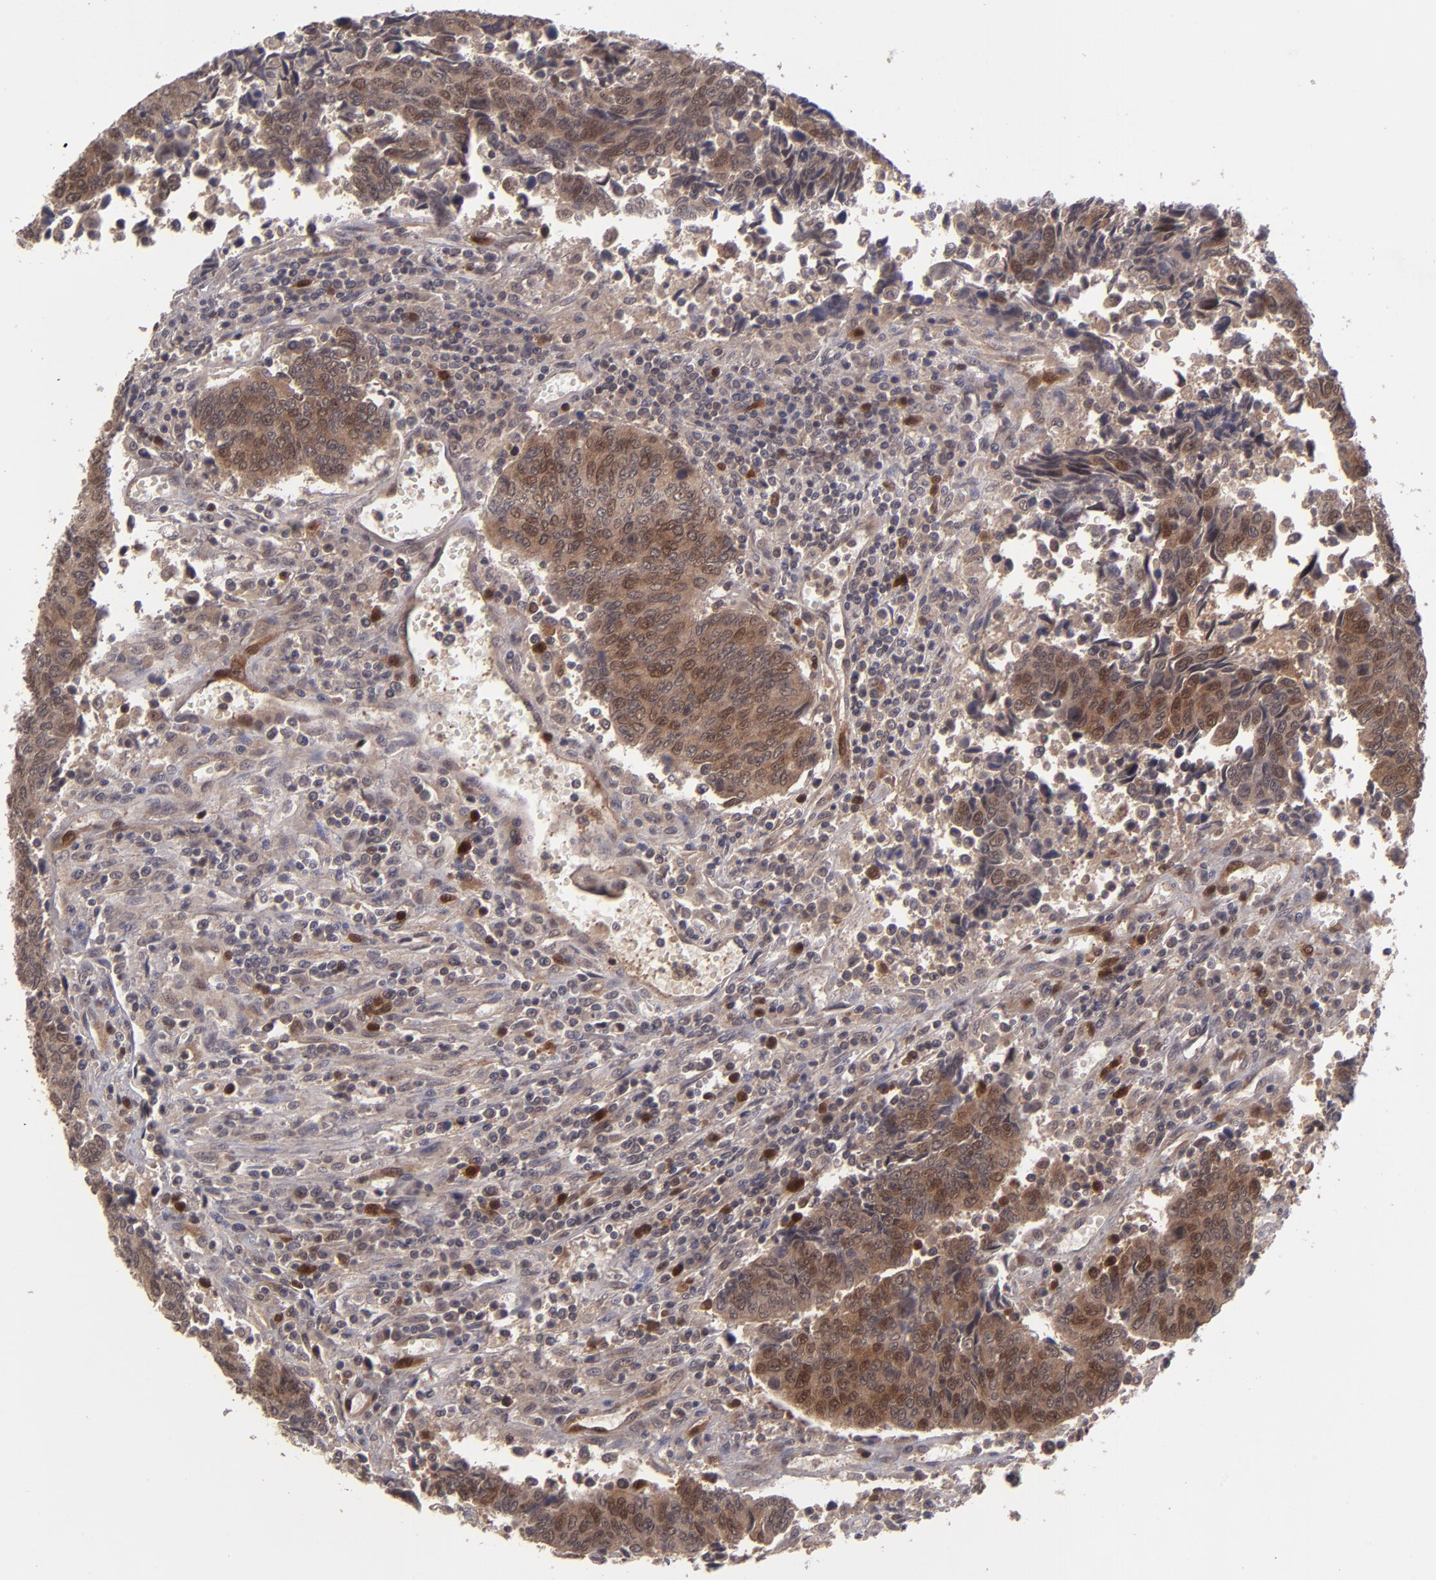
{"staining": {"intensity": "strong", "quantity": ">75%", "location": "cytoplasmic/membranous,nuclear"}, "tissue": "urothelial cancer", "cell_type": "Tumor cells", "image_type": "cancer", "snomed": [{"axis": "morphology", "description": "Urothelial carcinoma, High grade"}, {"axis": "topography", "description": "Urinary bladder"}], "caption": "IHC micrograph of neoplastic tissue: human urothelial cancer stained using immunohistochemistry shows high levels of strong protein expression localized specifically in the cytoplasmic/membranous and nuclear of tumor cells, appearing as a cytoplasmic/membranous and nuclear brown color.", "gene": "TYMS", "patient": {"sex": "male", "age": 86}}